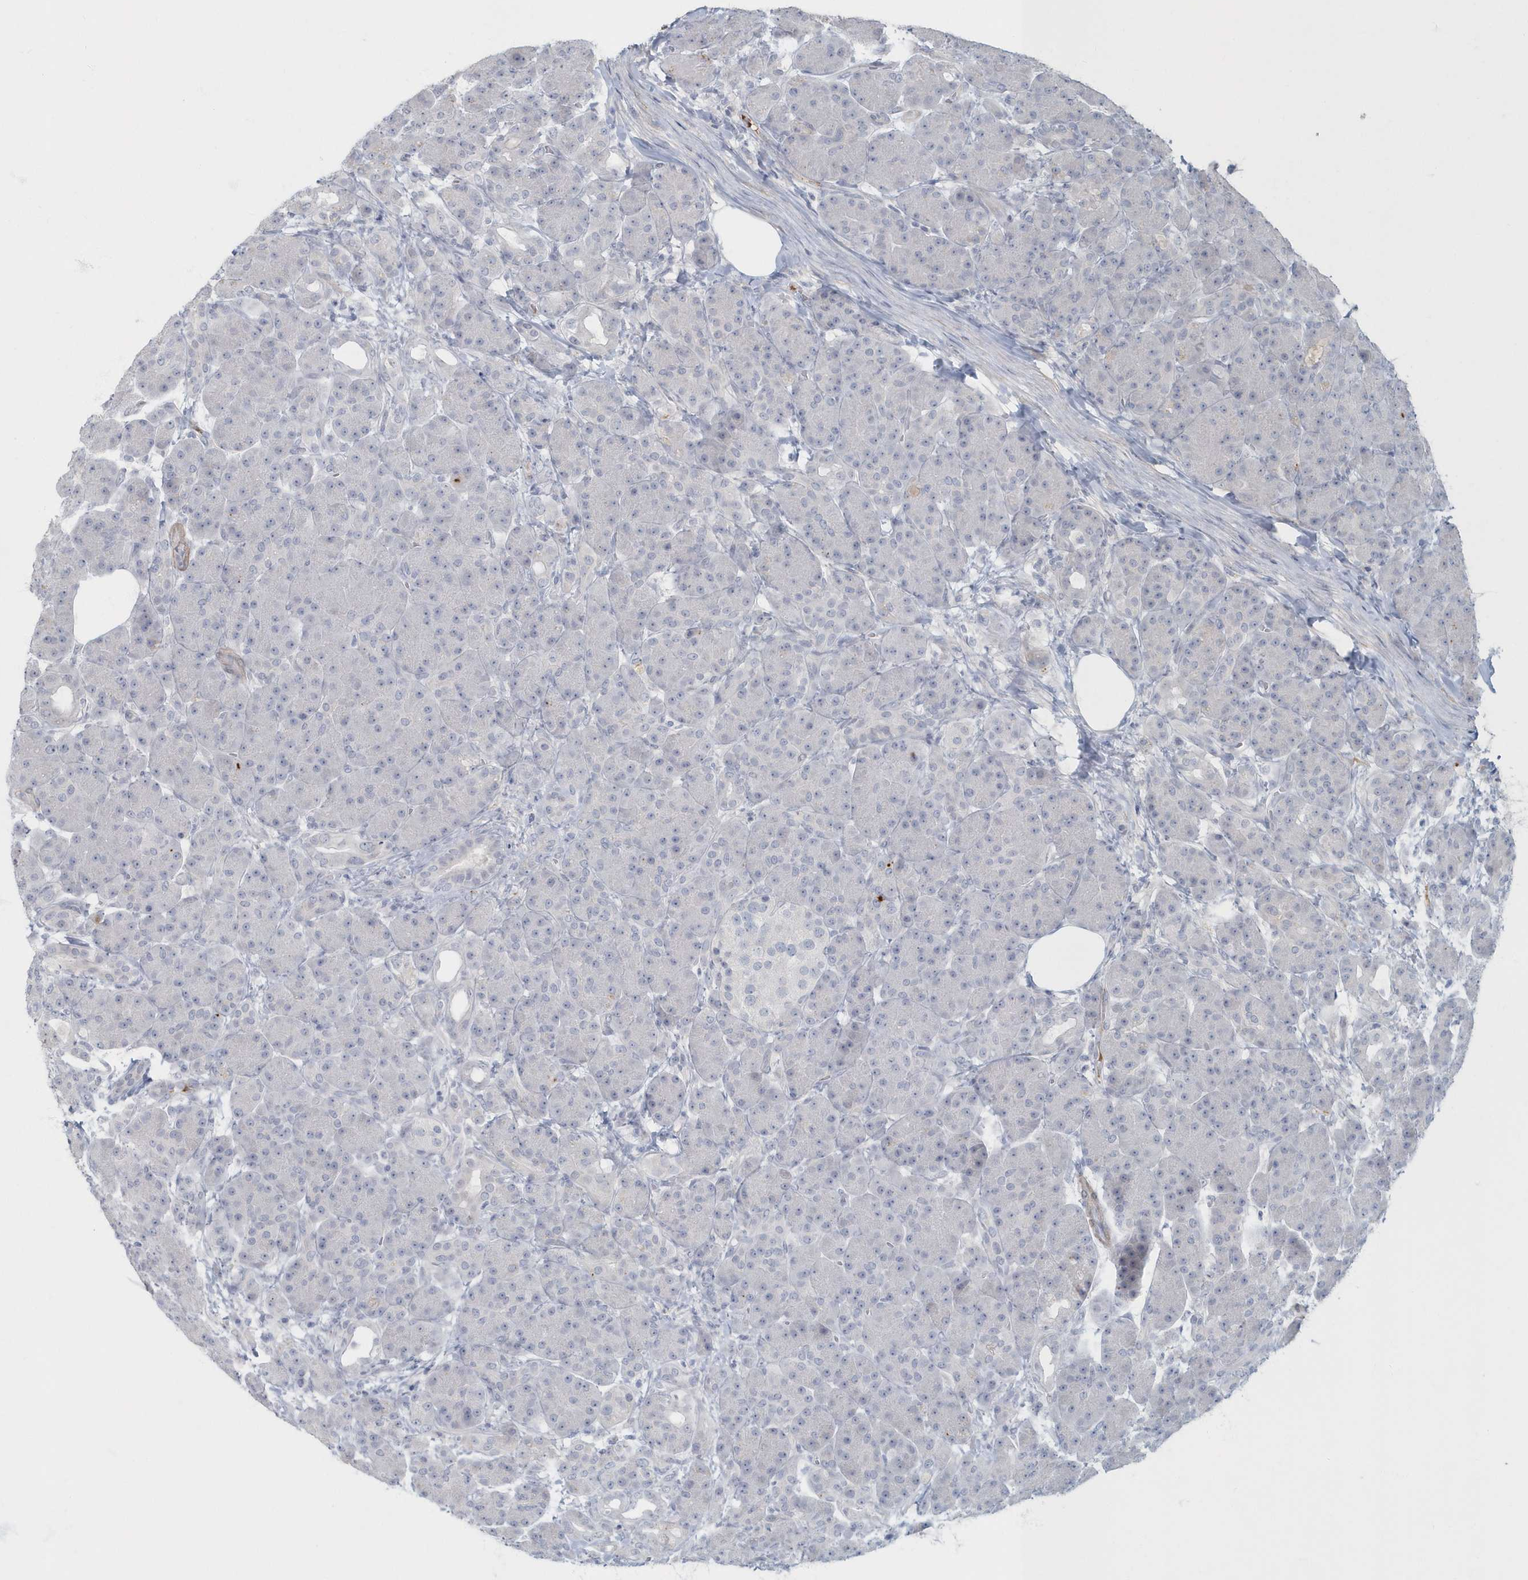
{"staining": {"intensity": "negative", "quantity": "none", "location": "none"}, "tissue": "pancreas", "cell_type": "Exocrine glandular cells", "image_type": "normal", "snomed": [{"axis": "morphology", "description": "Normal tissue, NOS"}, {"axis": "topography", "description": "Pancreas"}], "caption": "Immunohistochemistry (IHC) of normal pancreas exhibits no staining in exocrine glandular cells. (DAB (3,3'-diaminobenzidine) IHC, high magnification).", "gene": "MYOT", "patient": {"sex": "male", "age": 63}}